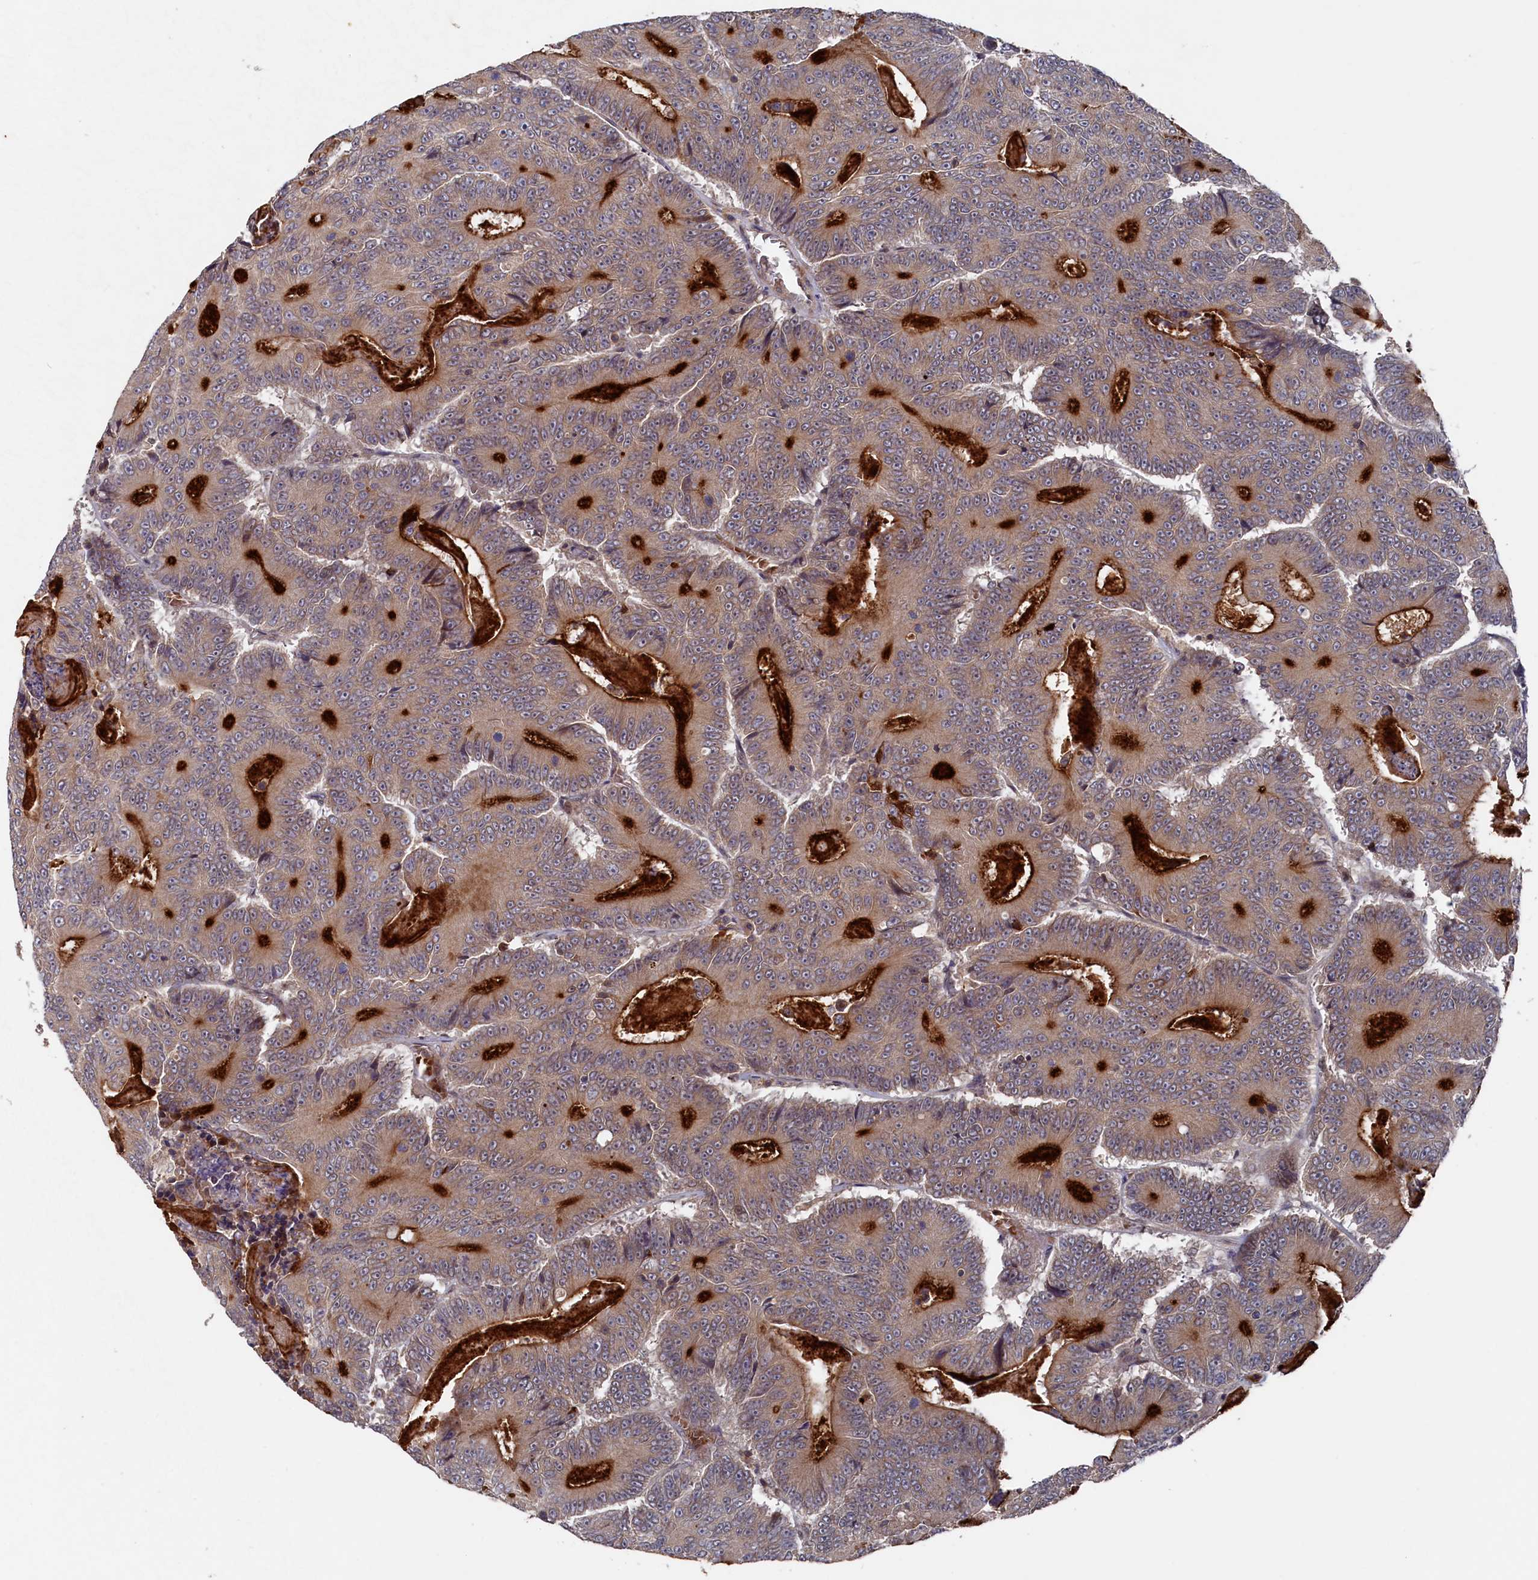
{"staining": {"intensity": "moderate", "quantity": "25%-75%", "location": "cytoplasmic/membranous"}, "tissue": "colorectal cancer", "cell_type": "Tumor cells", "image_type": "cancer", "snomed": [{"axis": "morphology", "description": "Adenocarcinoma, NOS"}, {"axis": "topography", "description": "Colon"}], "caption": "Tumor cells exhibit medium levels of moderate cytoplasmic/membranous staining in about 25%-75% of cells in colorectal adenocarcinoma.", "gene": "TMC5", "patient": {"sex": "male", "age": 83}}